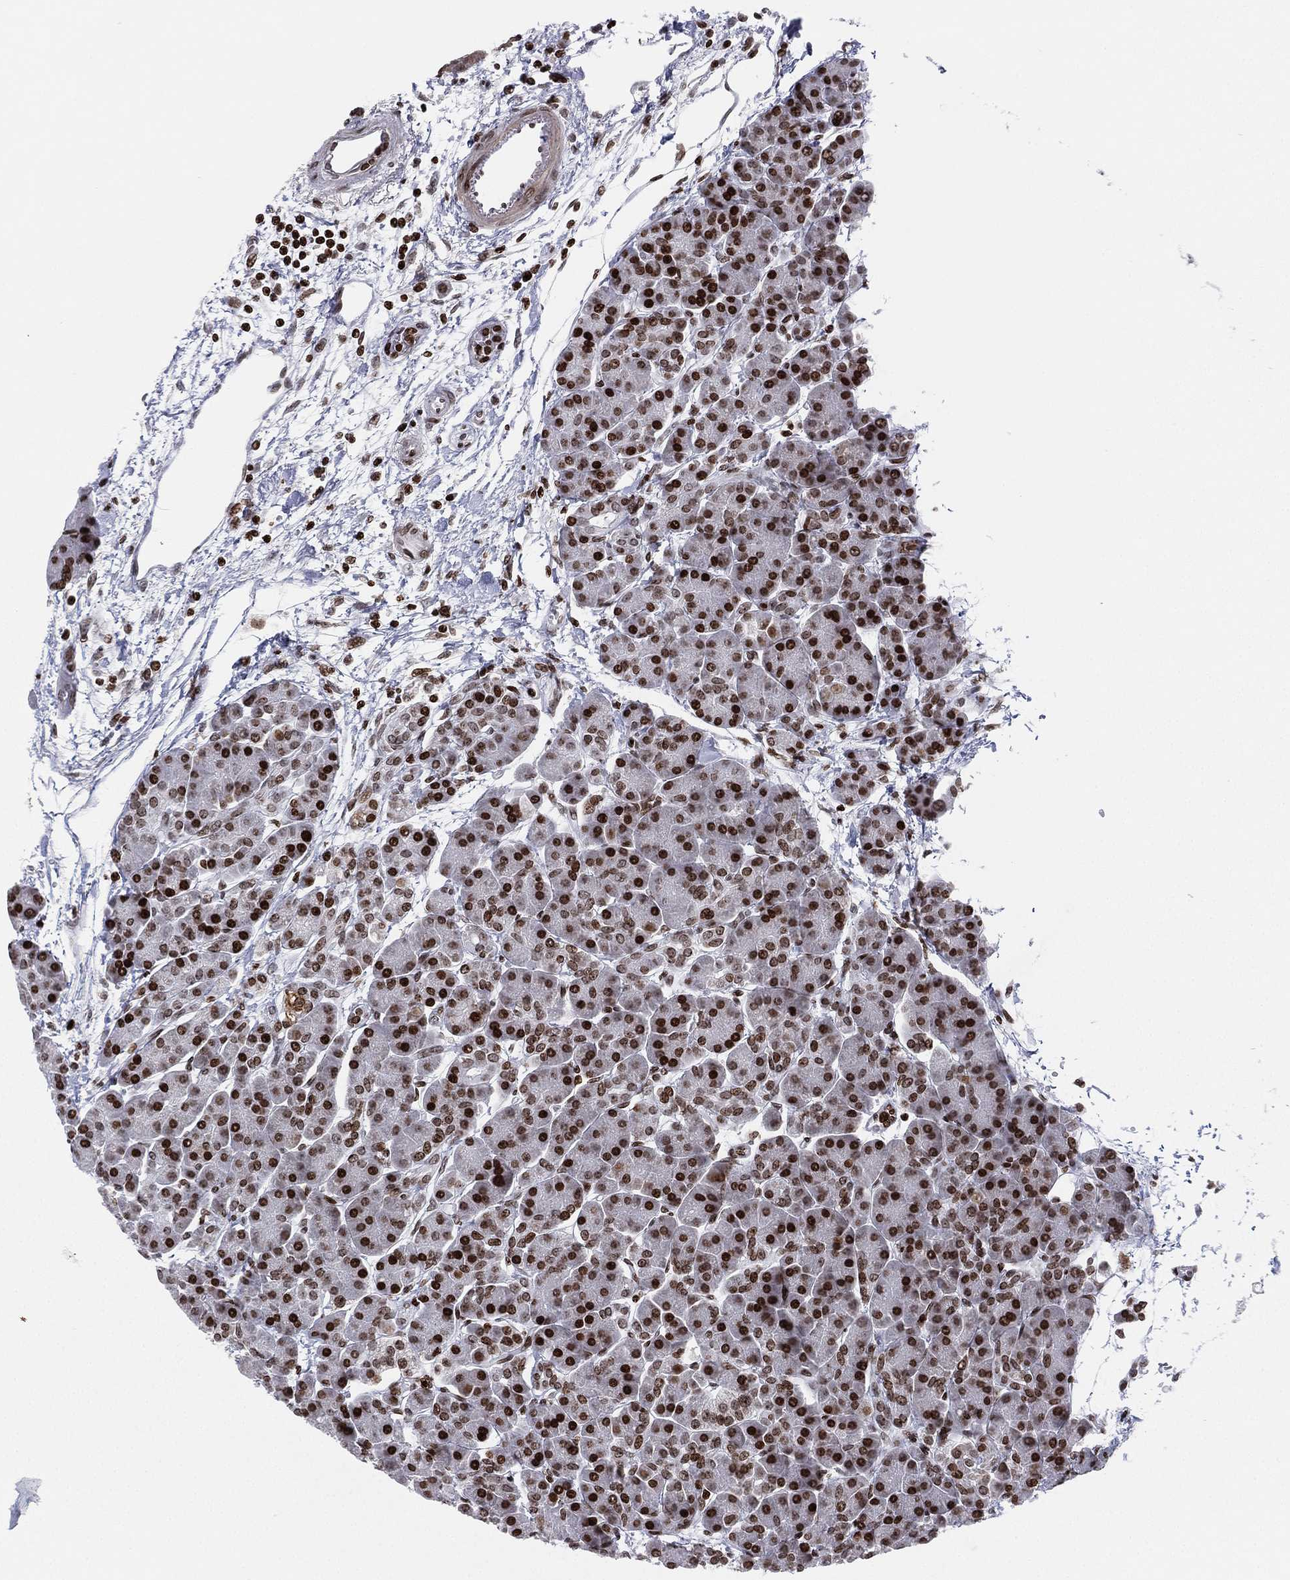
{"staining": {"intensity": "strong", "quantity": "25%-75%", "location": "nuclear"}, "tissue": "pancreas", "cell_type": "Exocrine glandular cells", "image_type": "normal", "snomed": [{"axis": "morphology", "description": "Normal tissue, NOS"}, {"axis": "topography", "description": "Pancreas"}], "caption": "Brown immunohistochemical staining in benign pancreas shows strong nuclear staining in about 25%-75% of exocrine glandular cells.", "gene": "MFSD14A", "patient": {"sex": "female", "age": 63}}